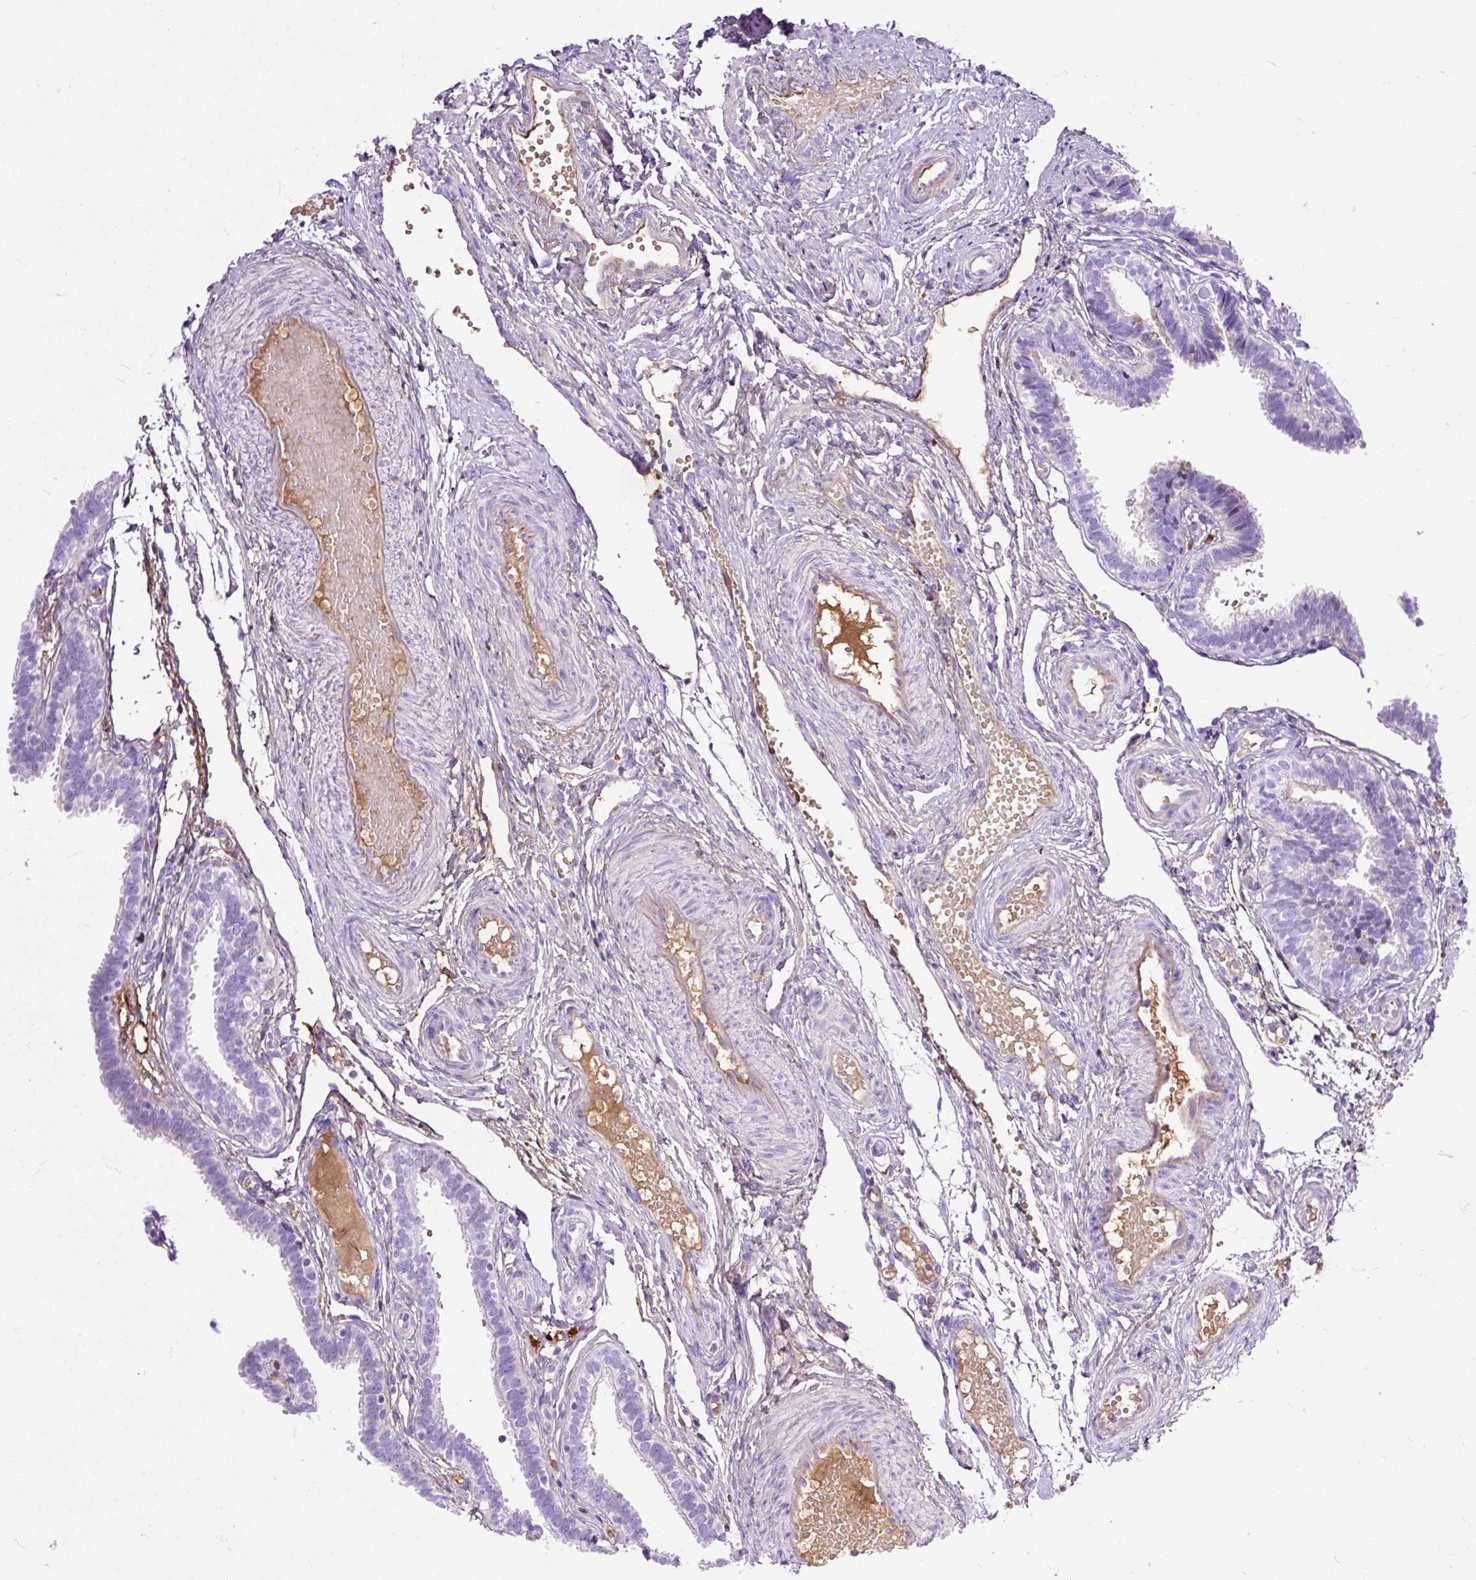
{"staining": {"intensity": "negative", "quantity": "none", "location": "none"}, "tissue": "fallopian tube", "cell_type": "Glandular cells", "image_type": "normal", "snomed": [{"axis": "morphology", "description": "Normal tissue, NOS"}, {"axis": "topography", "description": "Fallopian tube"}], "caption": "The histopathology image shows no significant expression in glandular cells of fallopian tube.", "gene": "CLEC3B", "patient": {"sex": "female", "age": 37}}